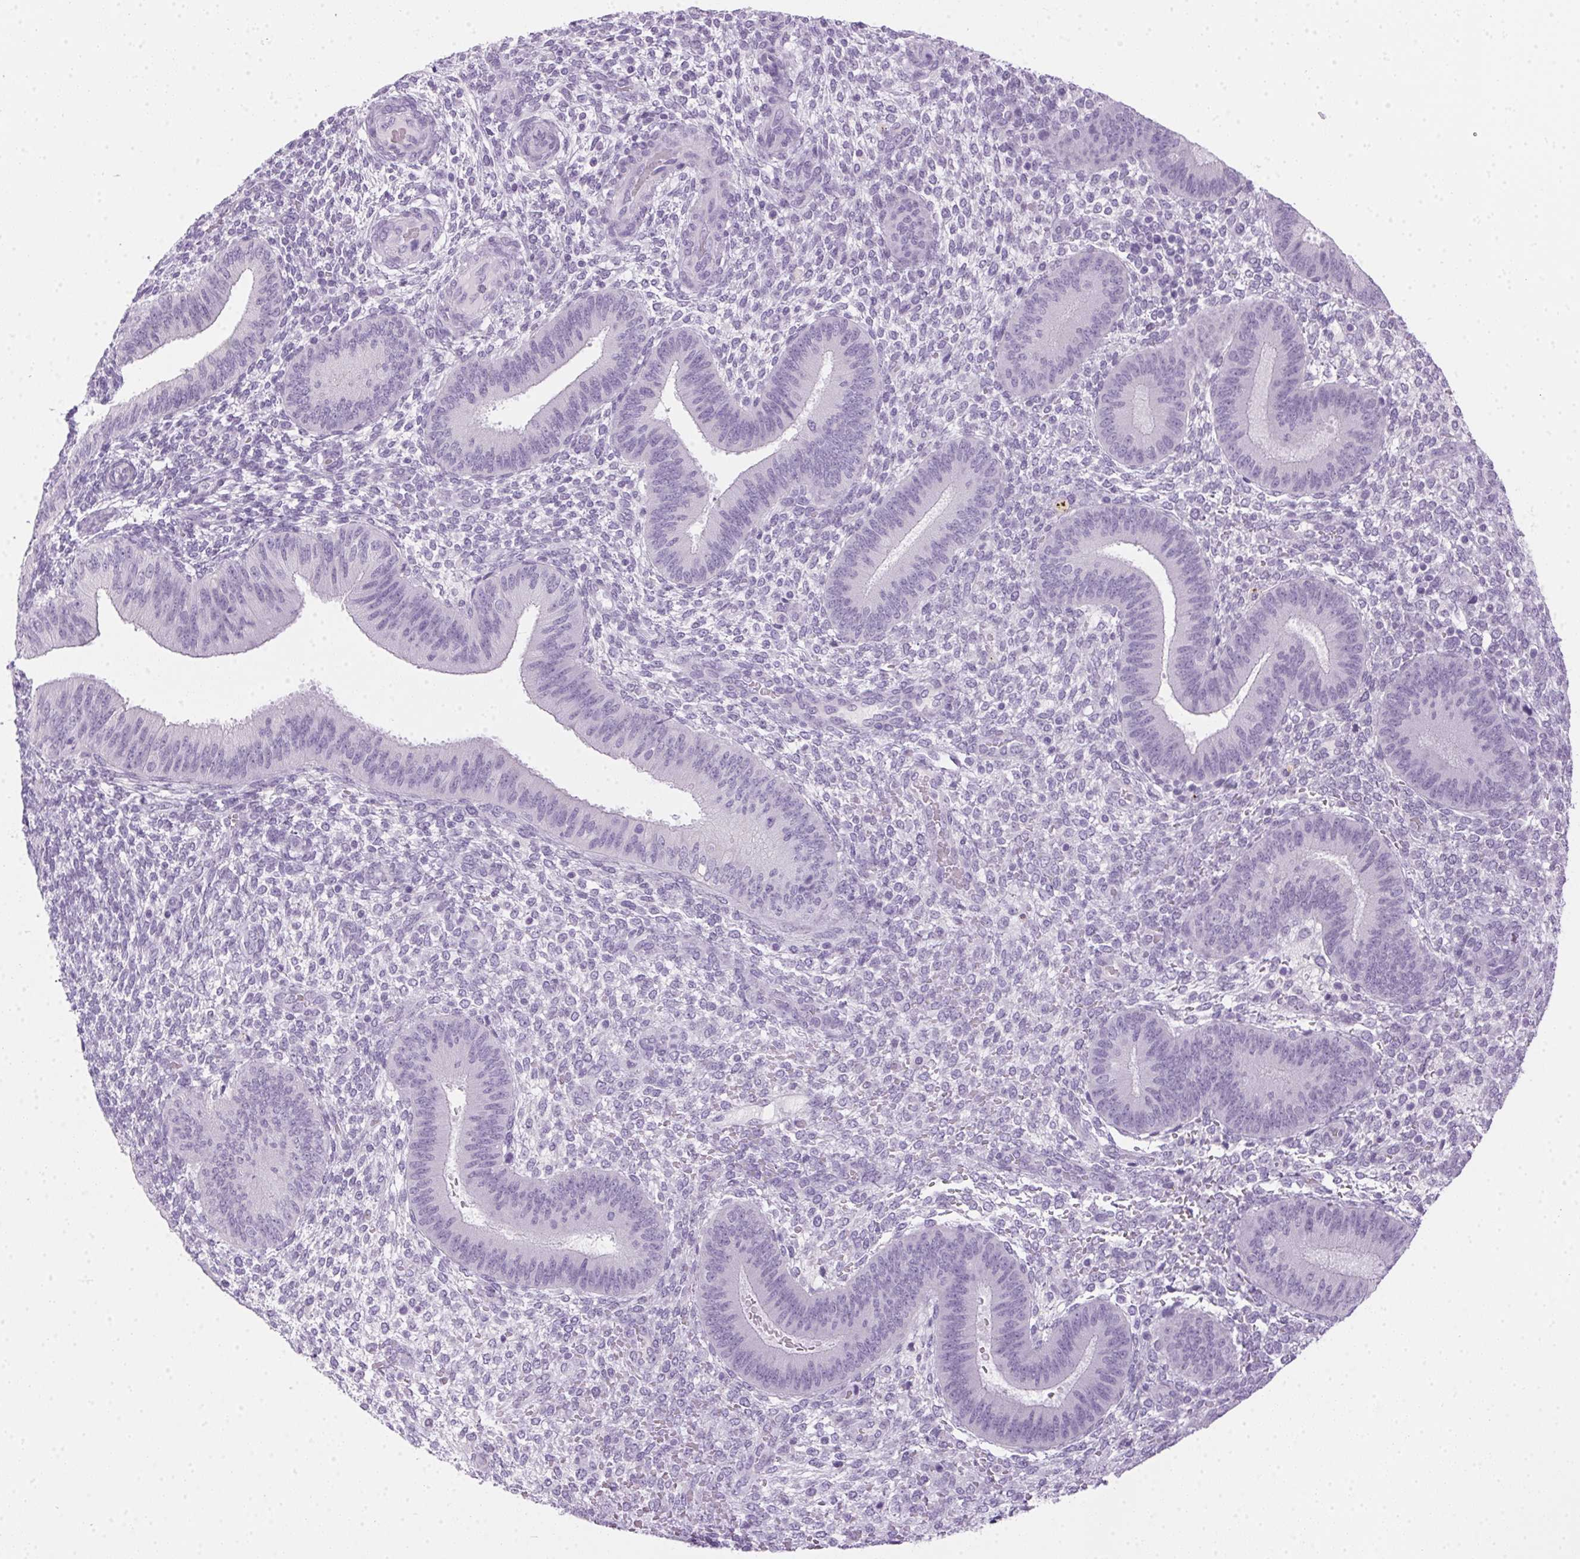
{"staining": {"intensity": "negative", "quantity": "none", "location": "none"}, "tissue": "endometrium", "cell_type": "Cells in endometrial stroma", "image_type": "normal", "snomed": [{"axis": "morphology", "description": "Normal tissue, NOS"}, {"axis": "topography", "description": "Endometrium"}], "caption": "A high-resolution histopathology image shows IHC staining of benign endometrium, which displays no significant positivity in cells in endometrial stroma.", "gene": "POPDC2", "patient": {"sex": "female", "age": 39}}